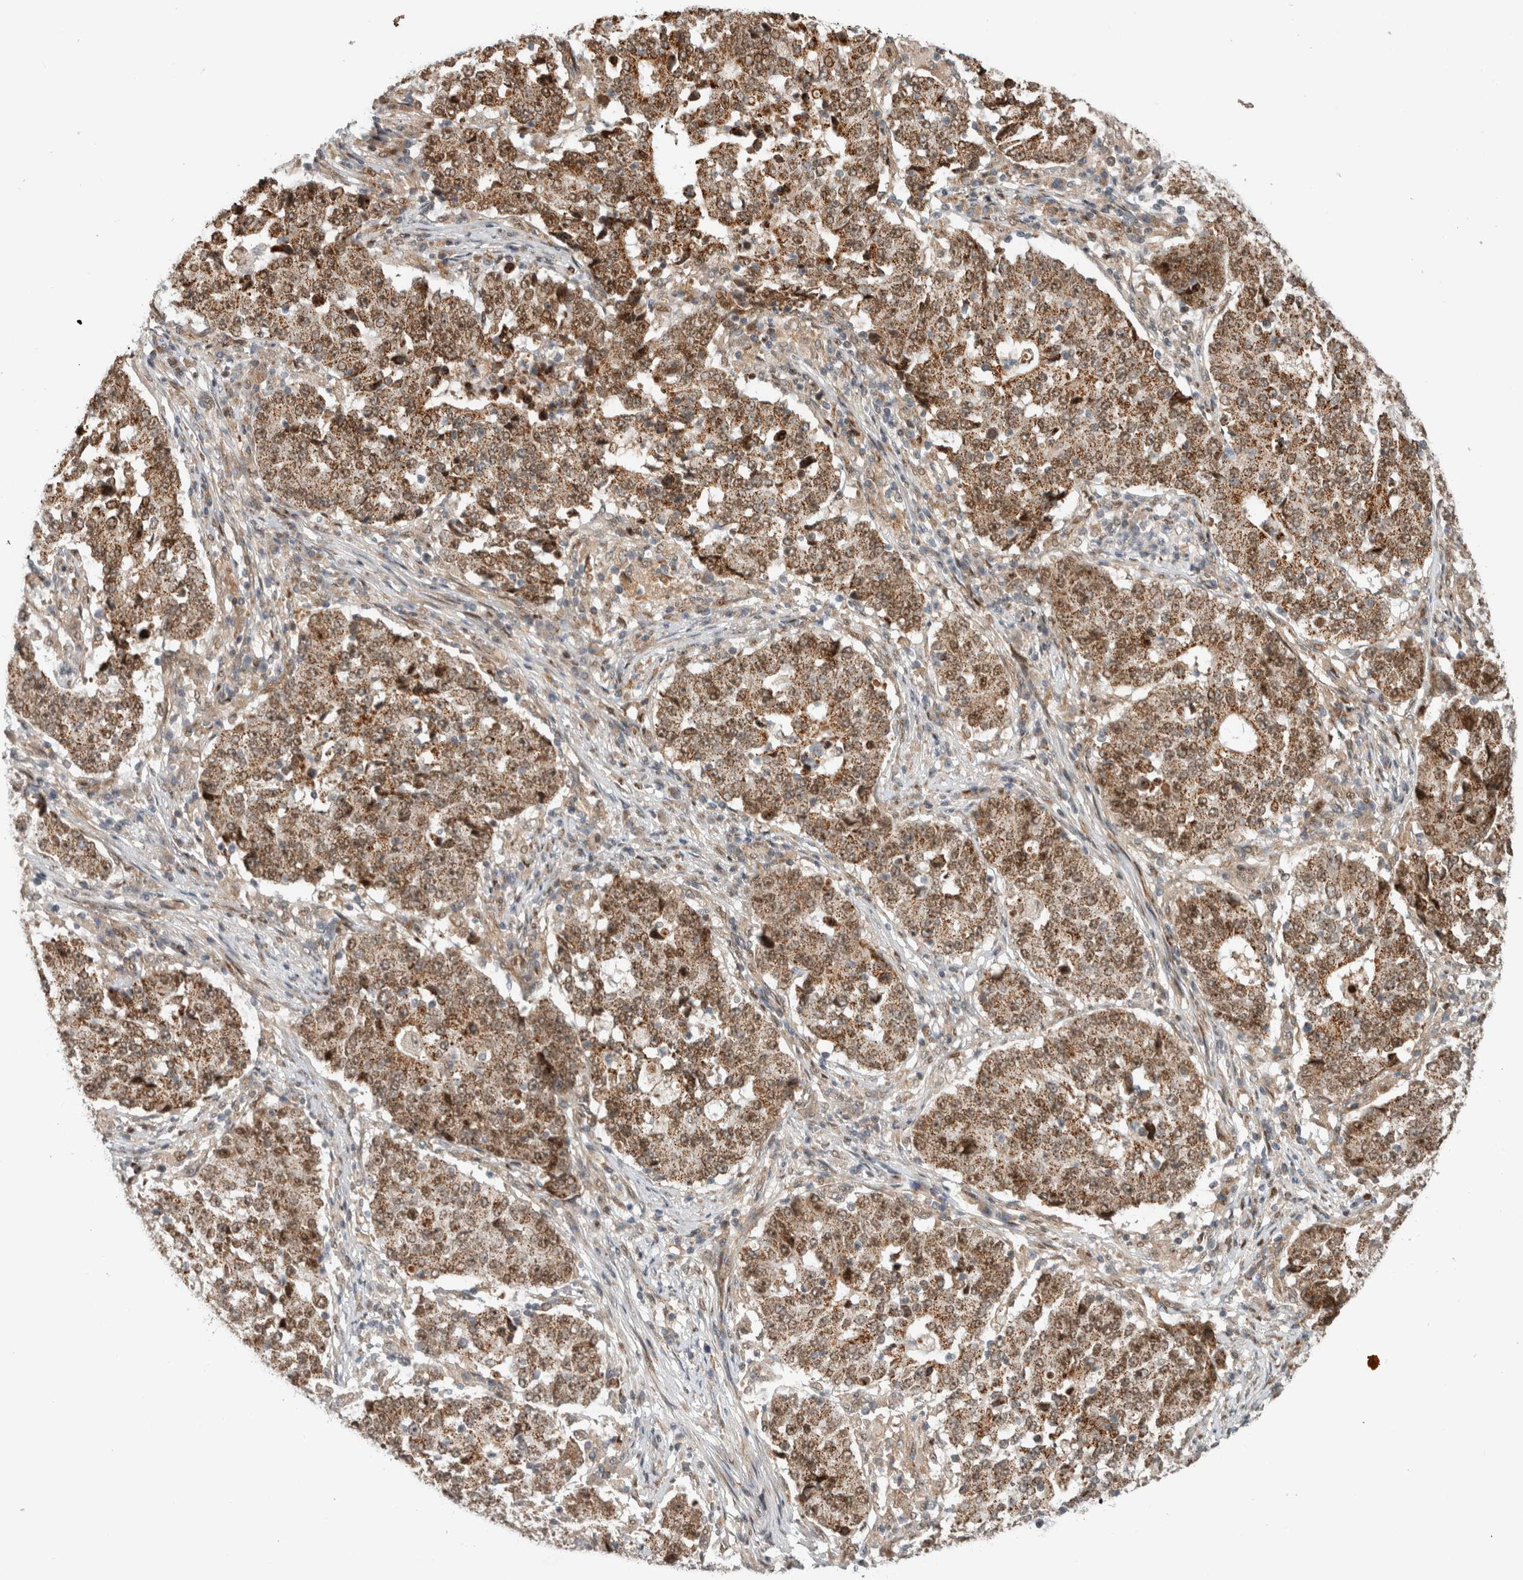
{"staining": {"intensity": "moderate", "quantity": ">75%", "location": "cytoplasmic/membranous,nuclear"}, "tissue": "stomach cancer", "cell_type": "Tumor cells", "image_type": "cancer", "snomed": [{"axis": "morphology", "description": "Adenocarcinoma, NOS"}, {"axis": "topography", "description": "Stomach"}], "caption": "Stomach adenocarcinoma stained for a protein (brown) exhibits moderate cytoplasmic/membranous and nuclear positive positivity in about >75% of tumor cells.", "gene": "INSRR", "patient": {"sex": "male", "age": 59}}